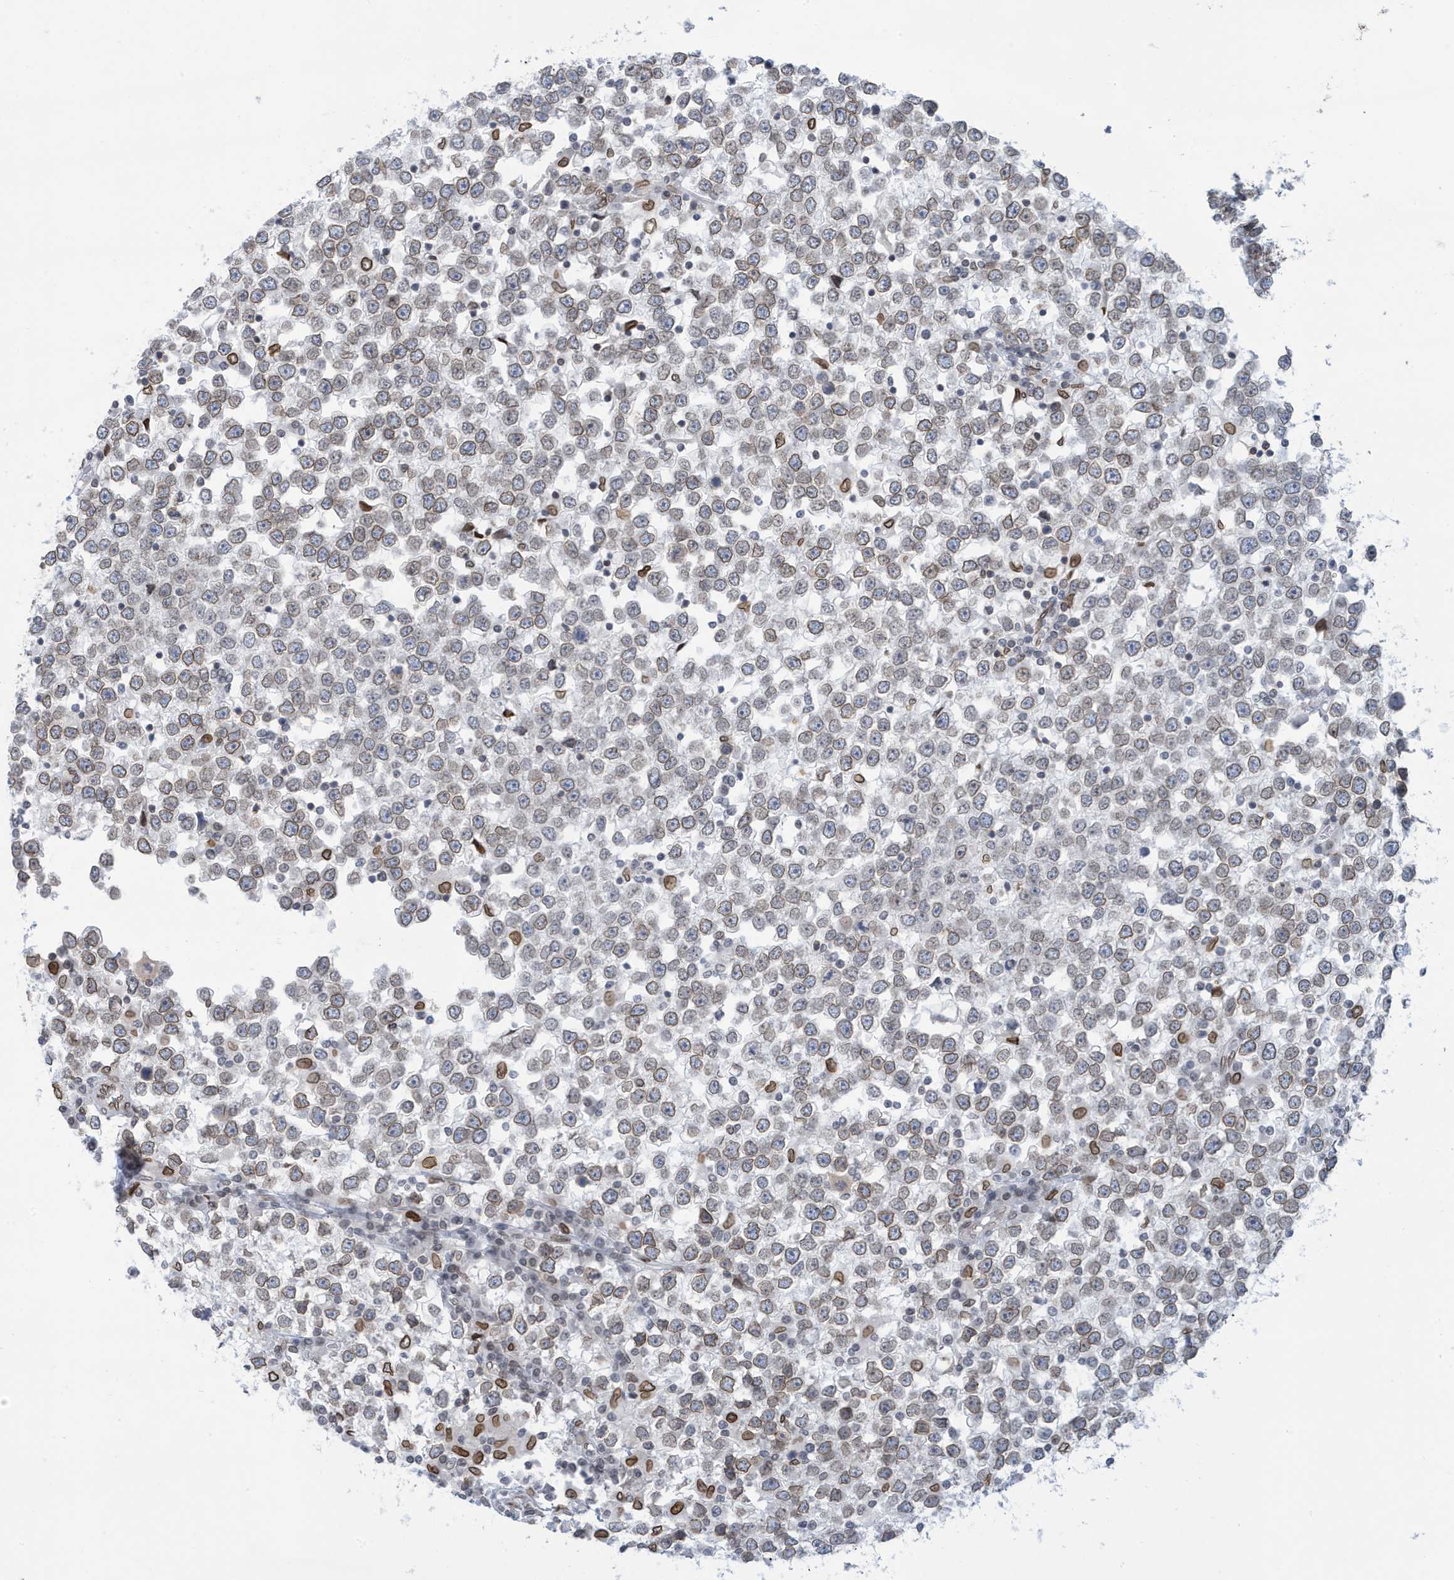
{"staining": {"intensity": "weak", "quantity": ">75%", "location": "cytoplasmic/membranous,nuclear"}, "tissue": "testis cancer", "cell_type": "Tumor cells", "image_type": "cancer", "snomed": [{"axis": "morphology", "description": "Seminoma, NOS"}, {"axis": "topography", "description": "Testis"}], "caption": "Human testis seminoma stained with a protein marker displays weak staining in tumor cells.", "gene": "PCYT1A", "patient": {"sex": "male", "age": 65}}